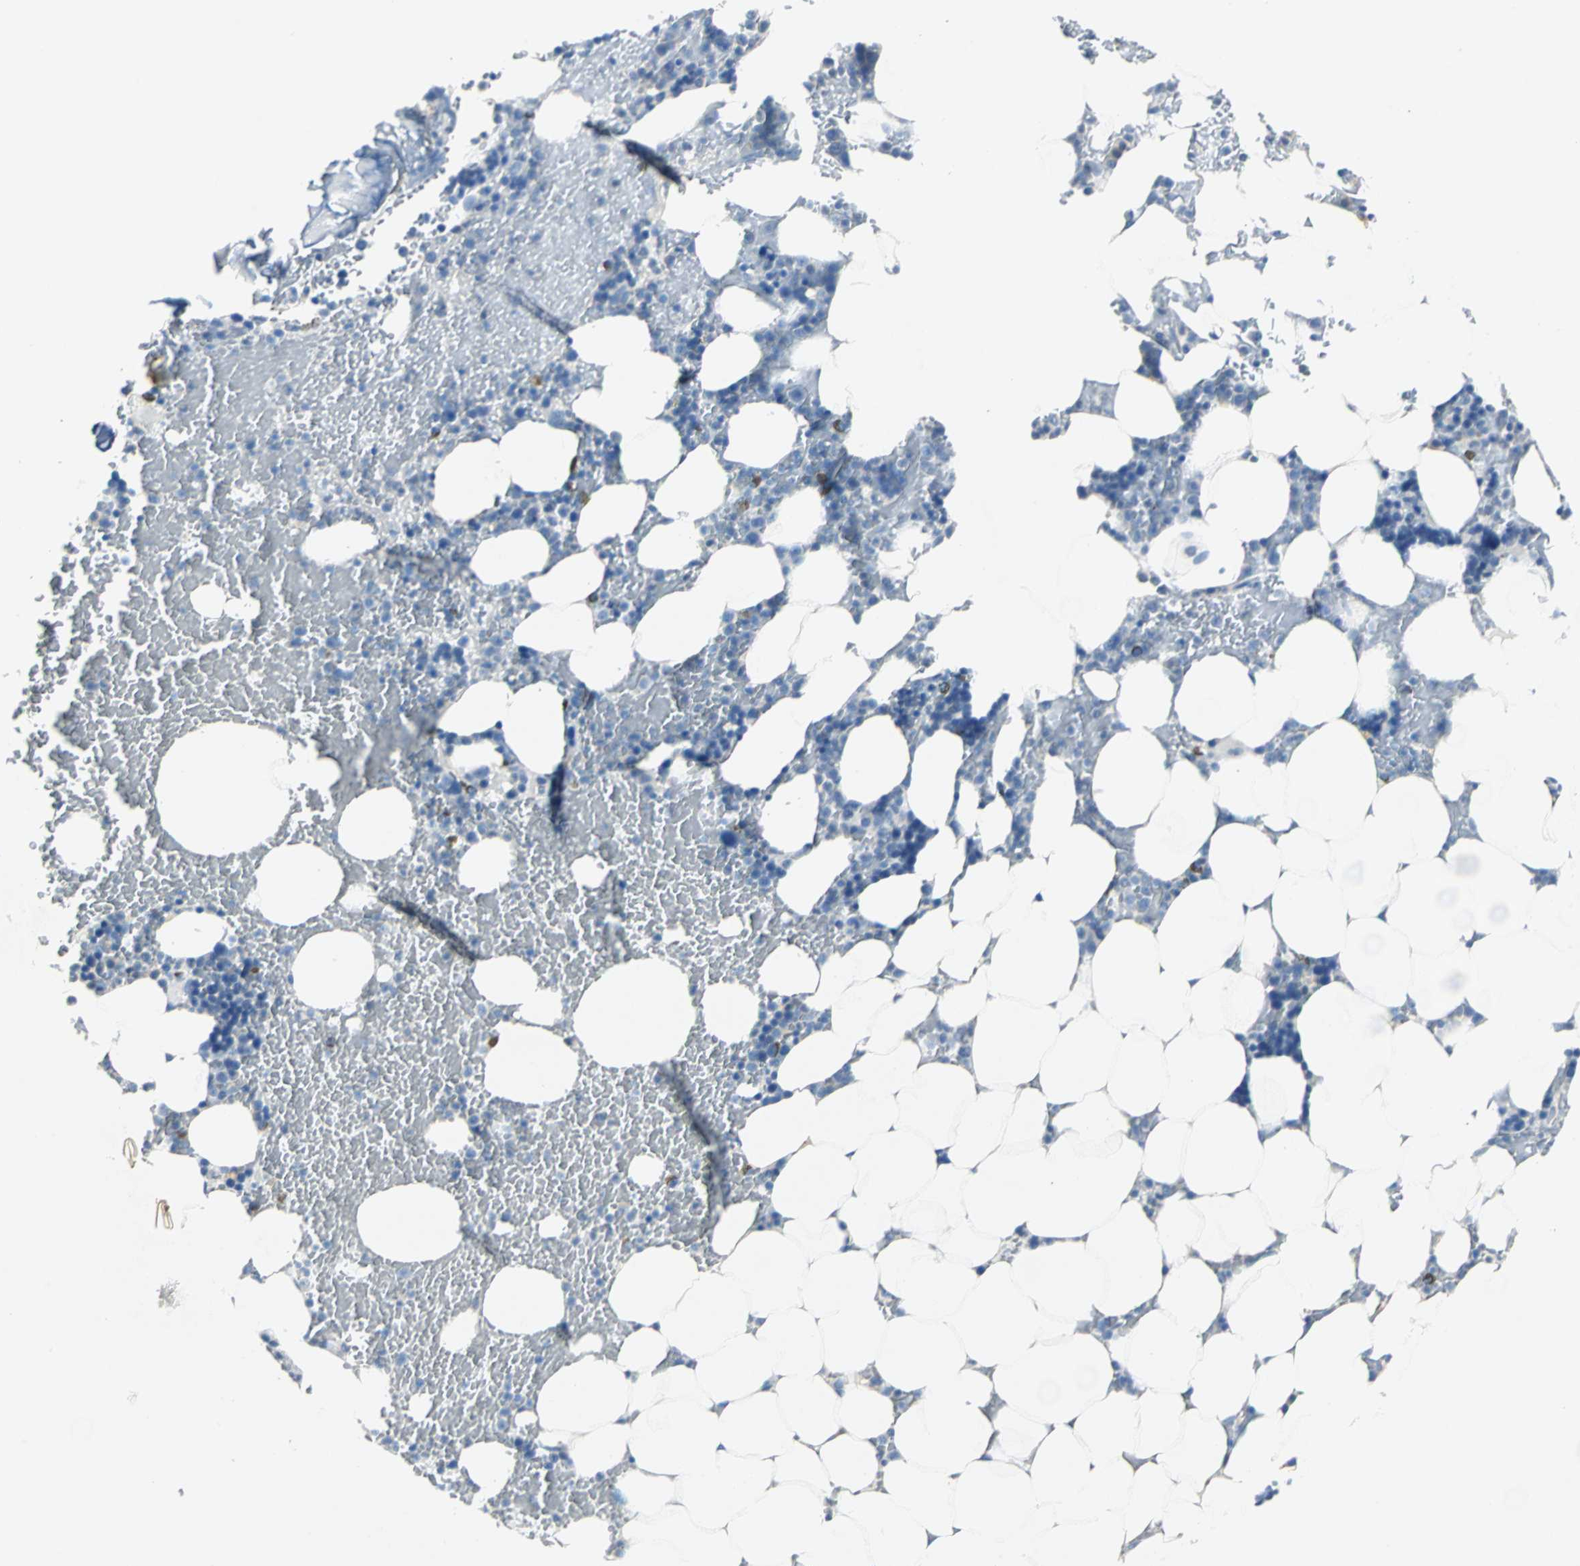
{"staining": {"intensity": "weak", "quantity": "<25%", "location": "cytoplasmic/membranous"}, "tissue": "bone marrow", "cell_type": "Hematopoietic cells", "image_type": "normal", "snomed": [{"axis": "morphology", "description": "Normal tissue, NOS"}, {"axis": "topography", "description": "Bone marrow"}], "caption": "An immunohistochemistry micrograph of benign bone marrow is shown. There is no staining in hematopoietic cells of bone marrow.", "gene": "RIPOR1", "patient": {"sex": "female", "age": 73}}